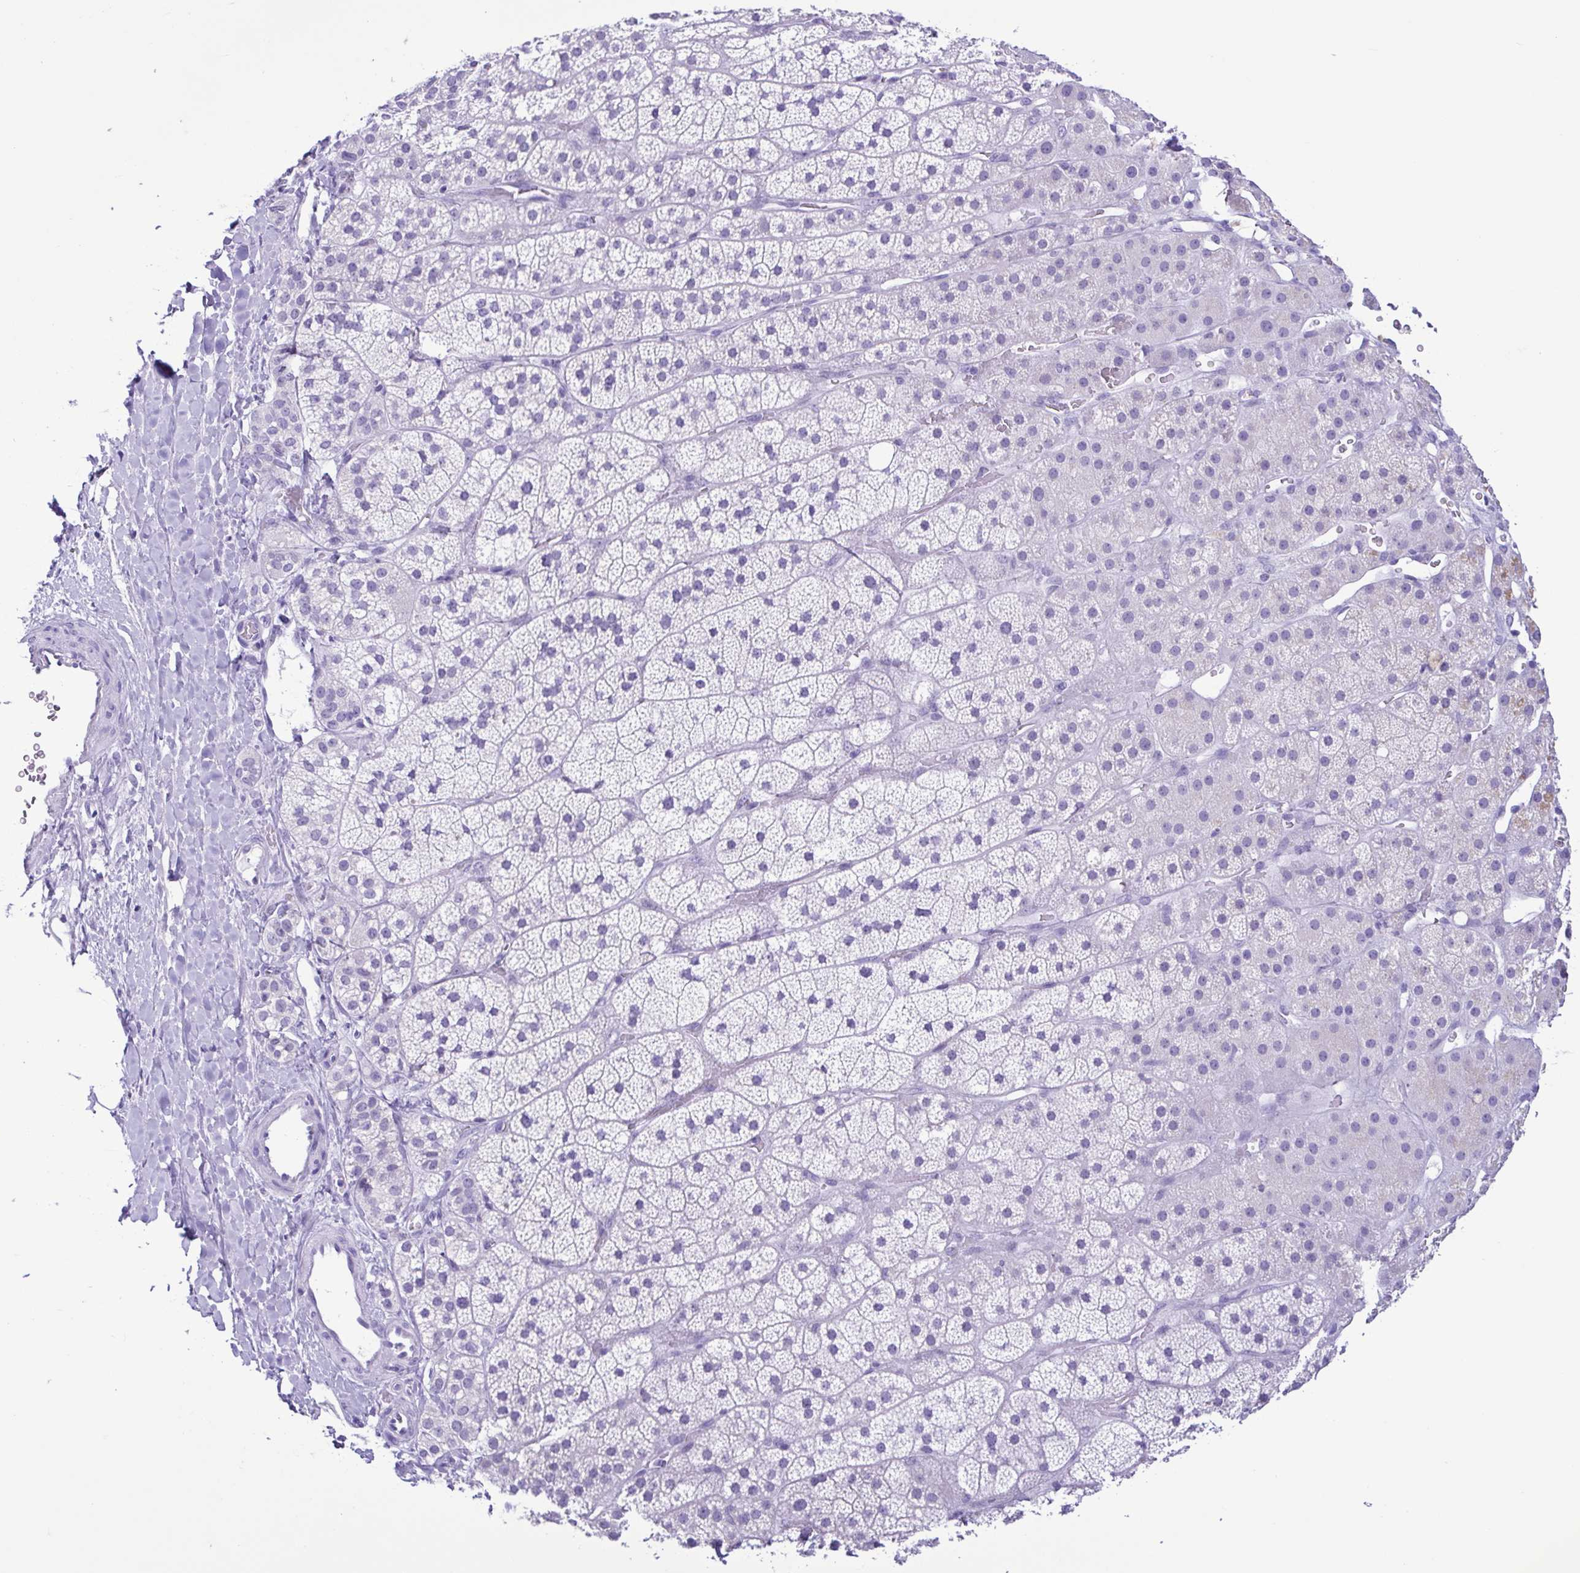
{"staining": {"intensity": "negative", "quantity": "none", "location": "none"}, "tissue": "adrenal gland", "cell_type": "Glandular cells", "image_type": "normal", "snomed": [{"axis": "morphology", "description": "Normal tissue, NOS"}, {"axis": "topography", "description": "Adrenal gland"}], "caption": "Immunohistochemistry histopathology image of normal human adrenal gland stained for a protein (brown), which reveals no positivity in glandular cells. The staining was performed using DAB to visualize the protein expression in brown, while the nuclei were stained in blue with hematoxylin (Magnification: 20x).", "gene": "SPATA16", "patient": {"sex": "male", "age": 57}}